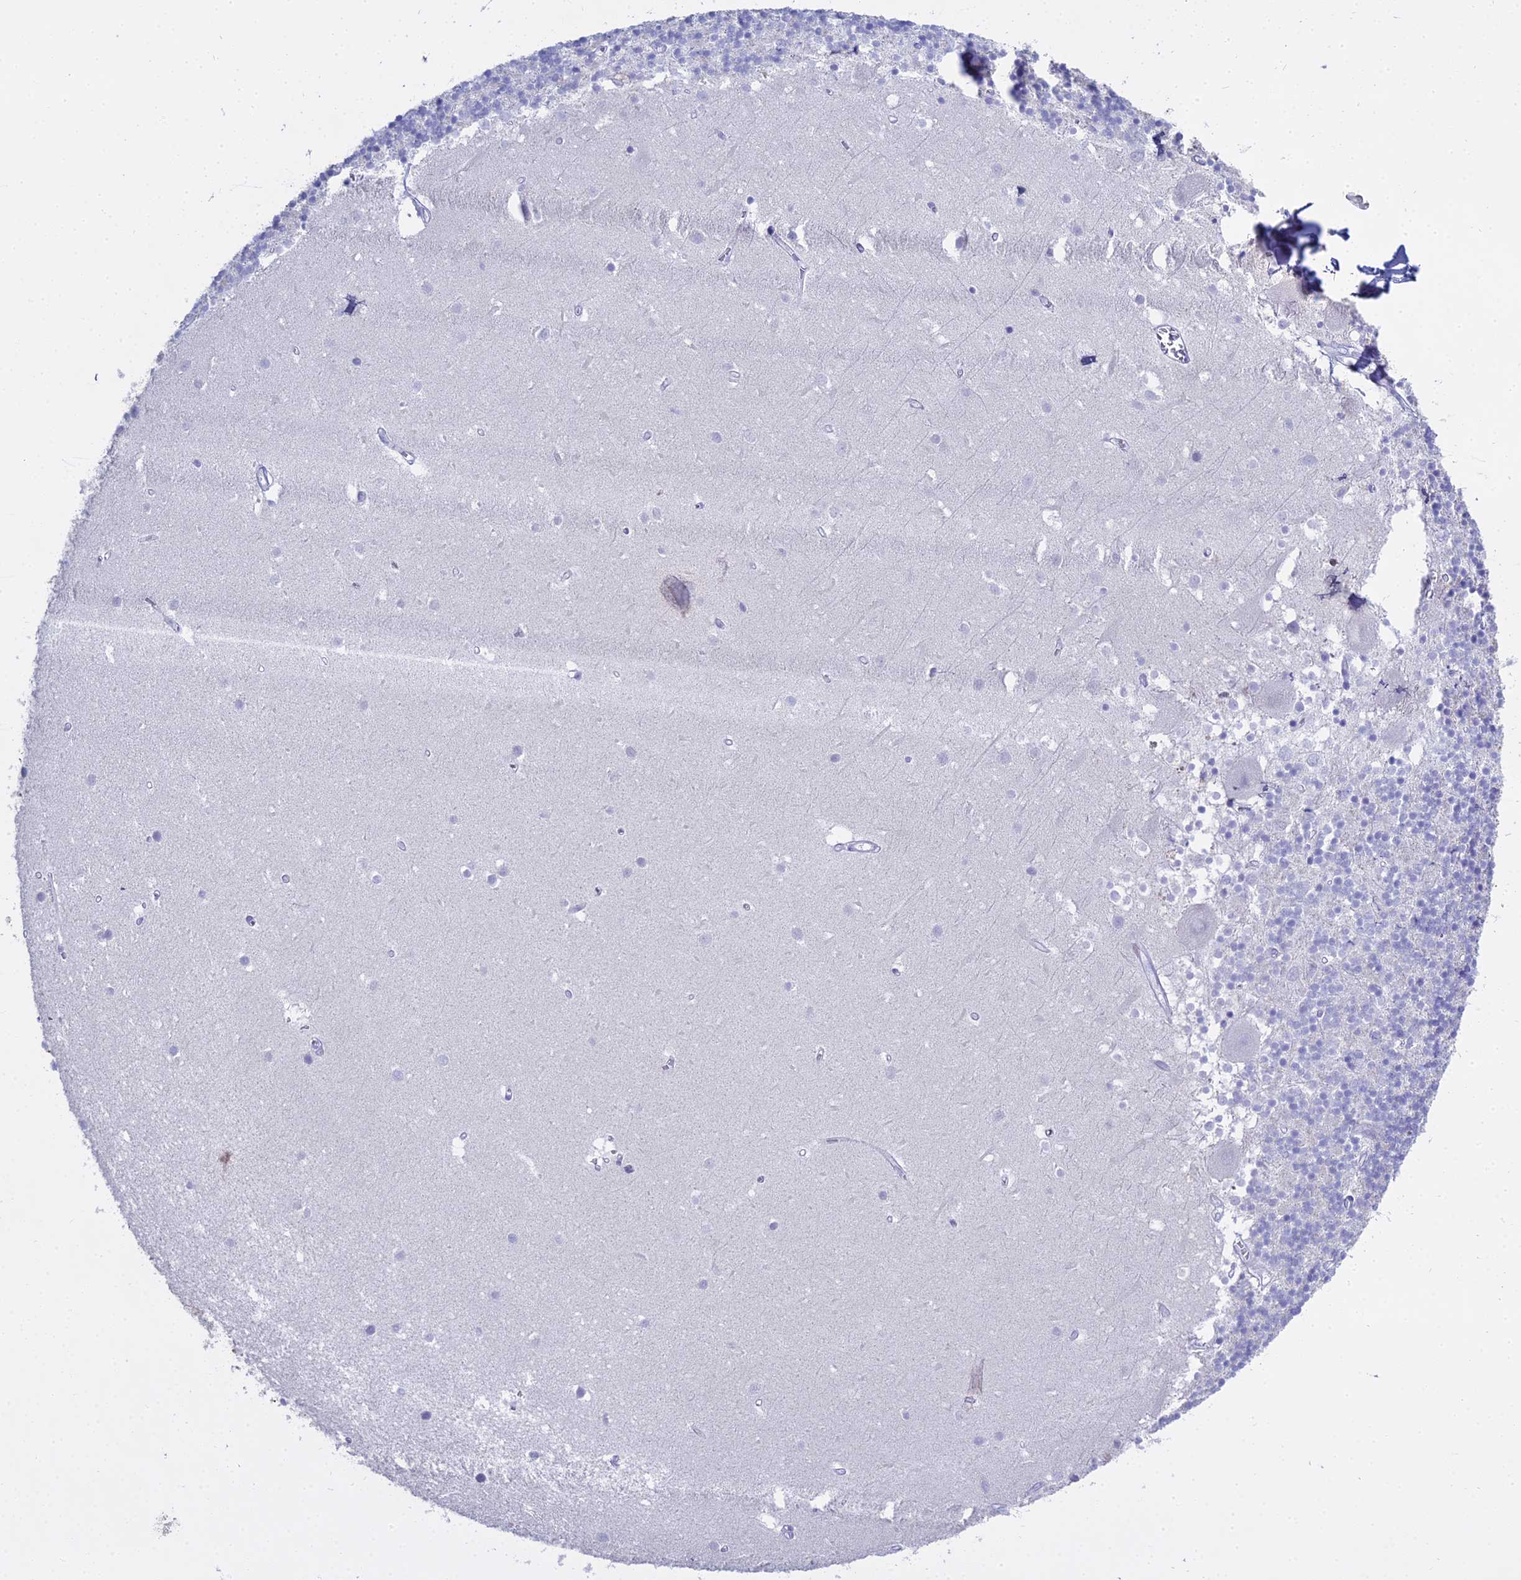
{"staining": {"intensity": "negative", "quantity": "none", "location": "none"}, "tissue": "cerebellum", "cell_type": "Cells in granular layer", "image_type": "normal", "snomed": [{"axis": "morphology", "description": "Normal tissue, NOS"}, {"axis": "topography", "description": "Cerebellum"}], "caption": "A micrograph of cerebellum stained for a protein displays no brown staining in cells in granular layer.", "gene": "S100A7", "patient": {"sex": "male", "age": 54}}